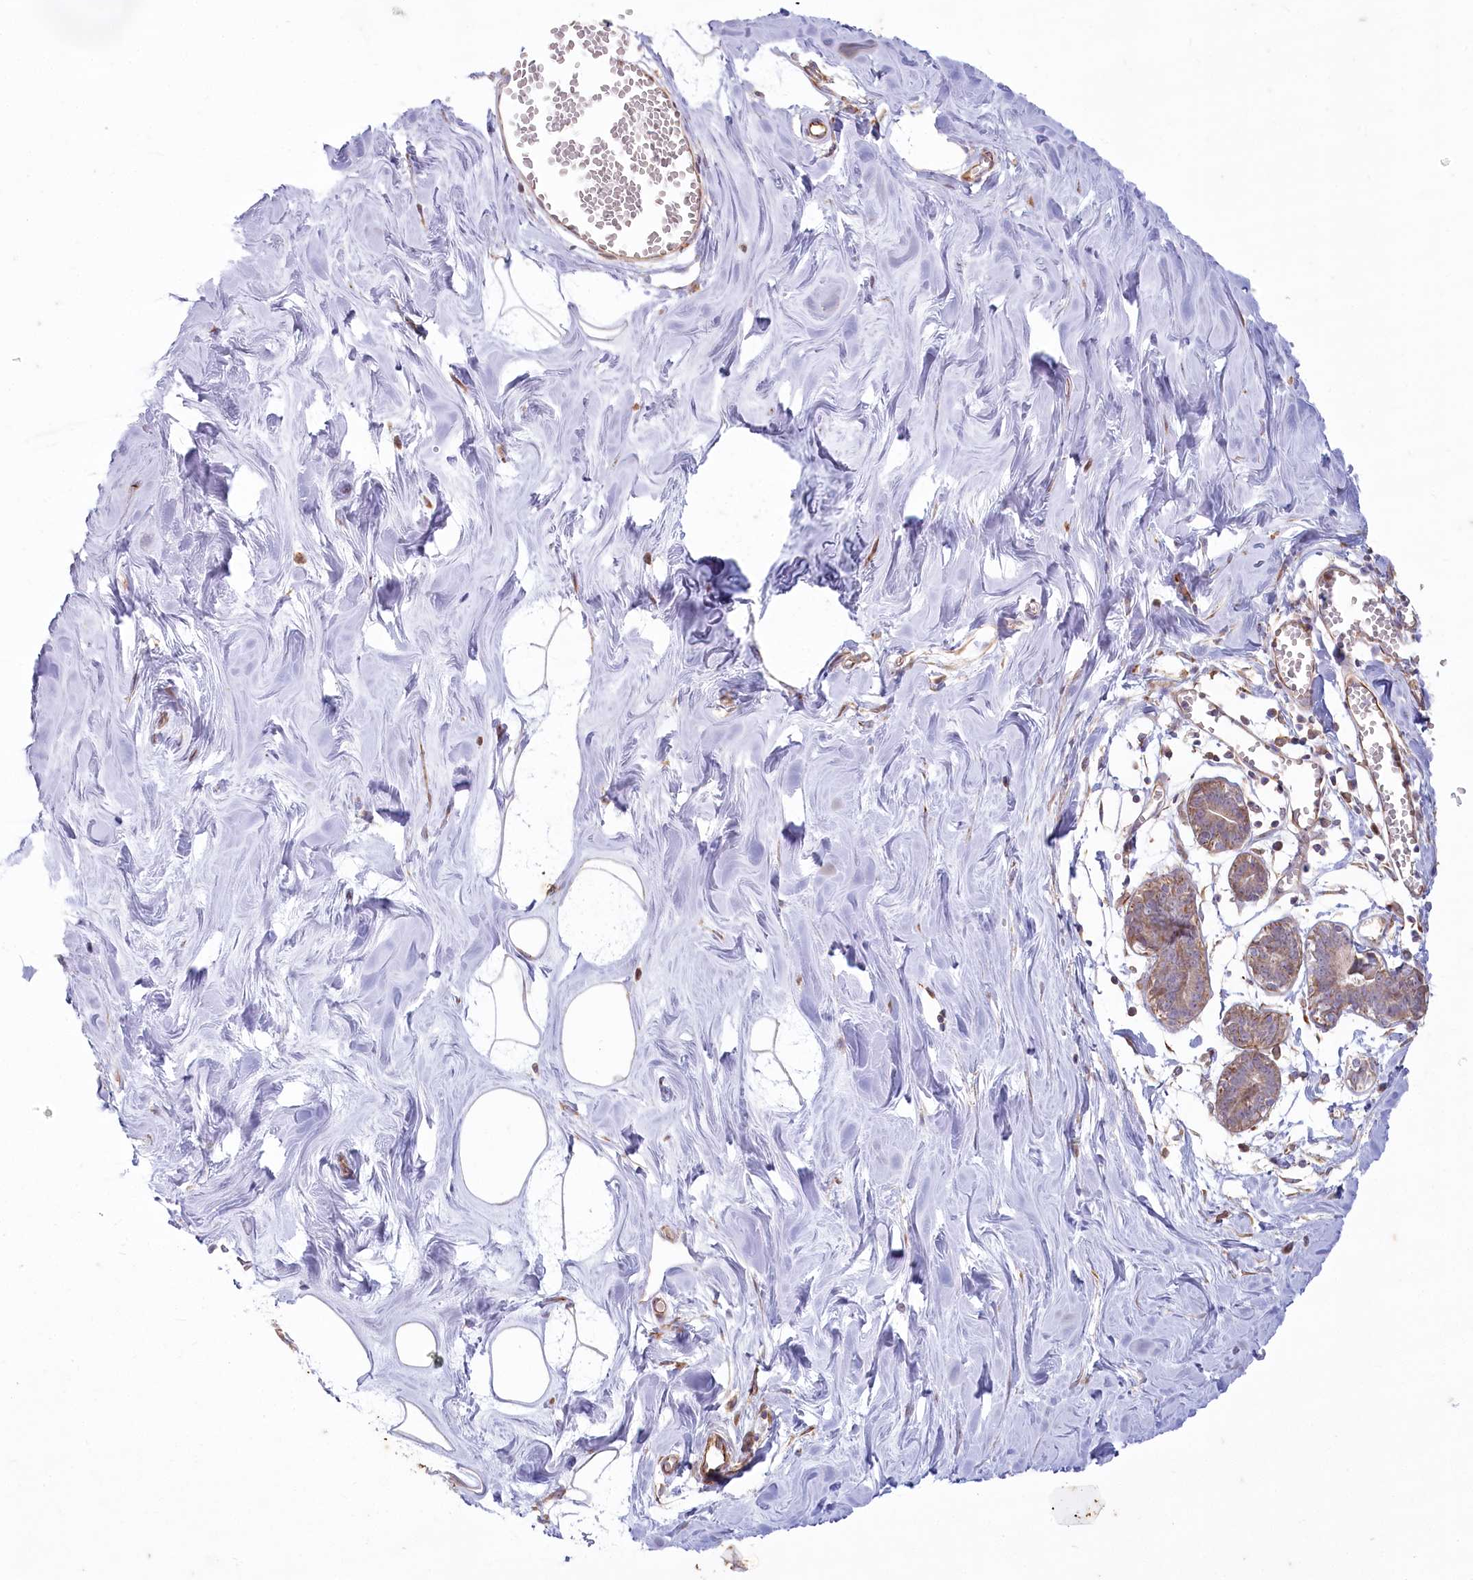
{"staining": {"intensity": "negative", "quantity": "none", "location": "none"}, "tissue": "breast", "cell_type": "Adipocytes", "image_type": "normal", "snomed": [{"axis": "morphology", "description": "Normal tissue, NOS"}, {"axis": "topography", "description": "Breast"}], "caption": "Immunohistochemistry (IHC) image of unremarkable breast: breast stained with DAB shows no significant protein positivity in adipocytes. The staining is performed using DAB brown chromogen with nuclei counter-stained in using hematoxylin.", "gene": "MTG1", "patient": {"sex": "female", "age": 27}}